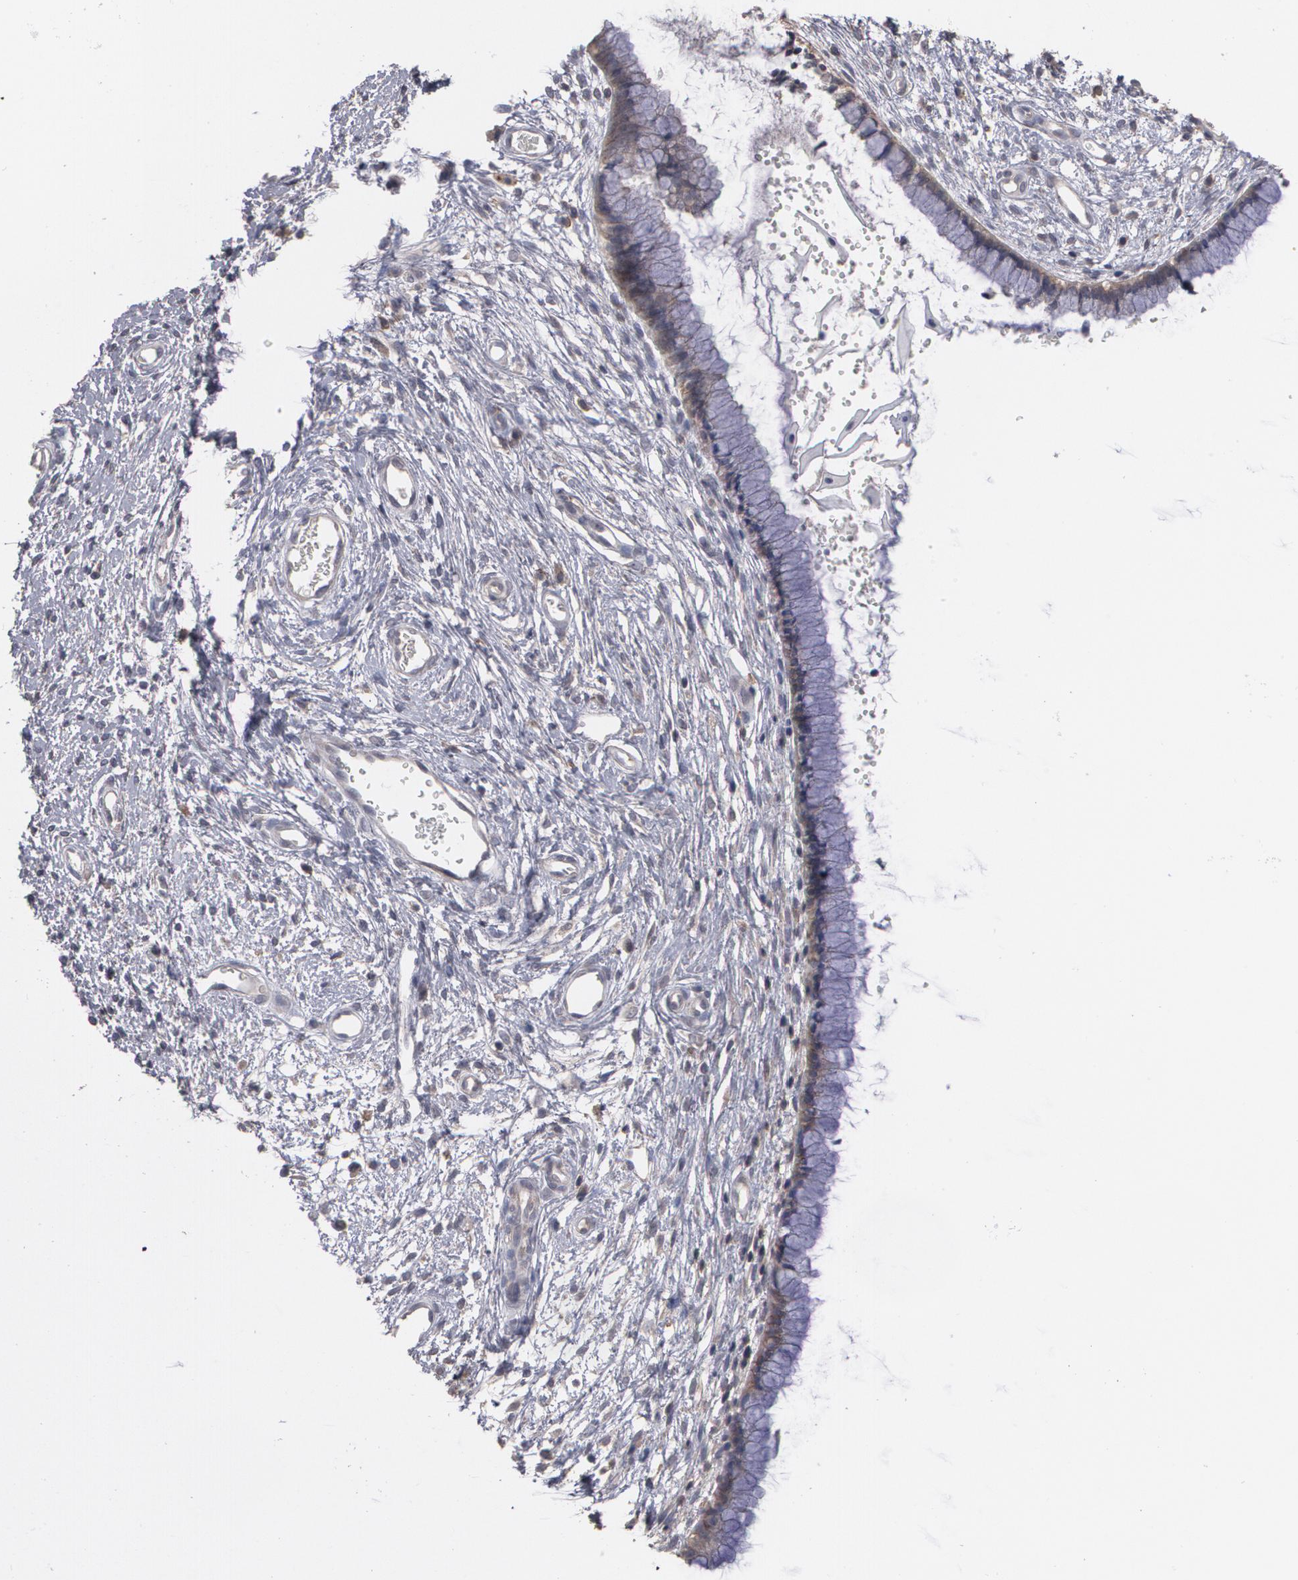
{"staining": {"intensity": "weak", "quantity": ">75%", "location": "cytoplasmic/membranous"}, "tissue": "cervix", "cell_type": "Glandular cells", "image_type": "normal", "snomed": [{"axis": "morphology", "description": "Normal tissue, NOS"}, {"axis": "topography", "description": "Cervix"}], "caption": "Glandular cells show low levels of weak cytoplasmic/membranous positivity in about >75% of cells in unremarkable cervix. (Brightfield microscopy of DAB IHC at high magnification).", "gene": "ARF6", "patient": {"sex": "female", "age": 55}}